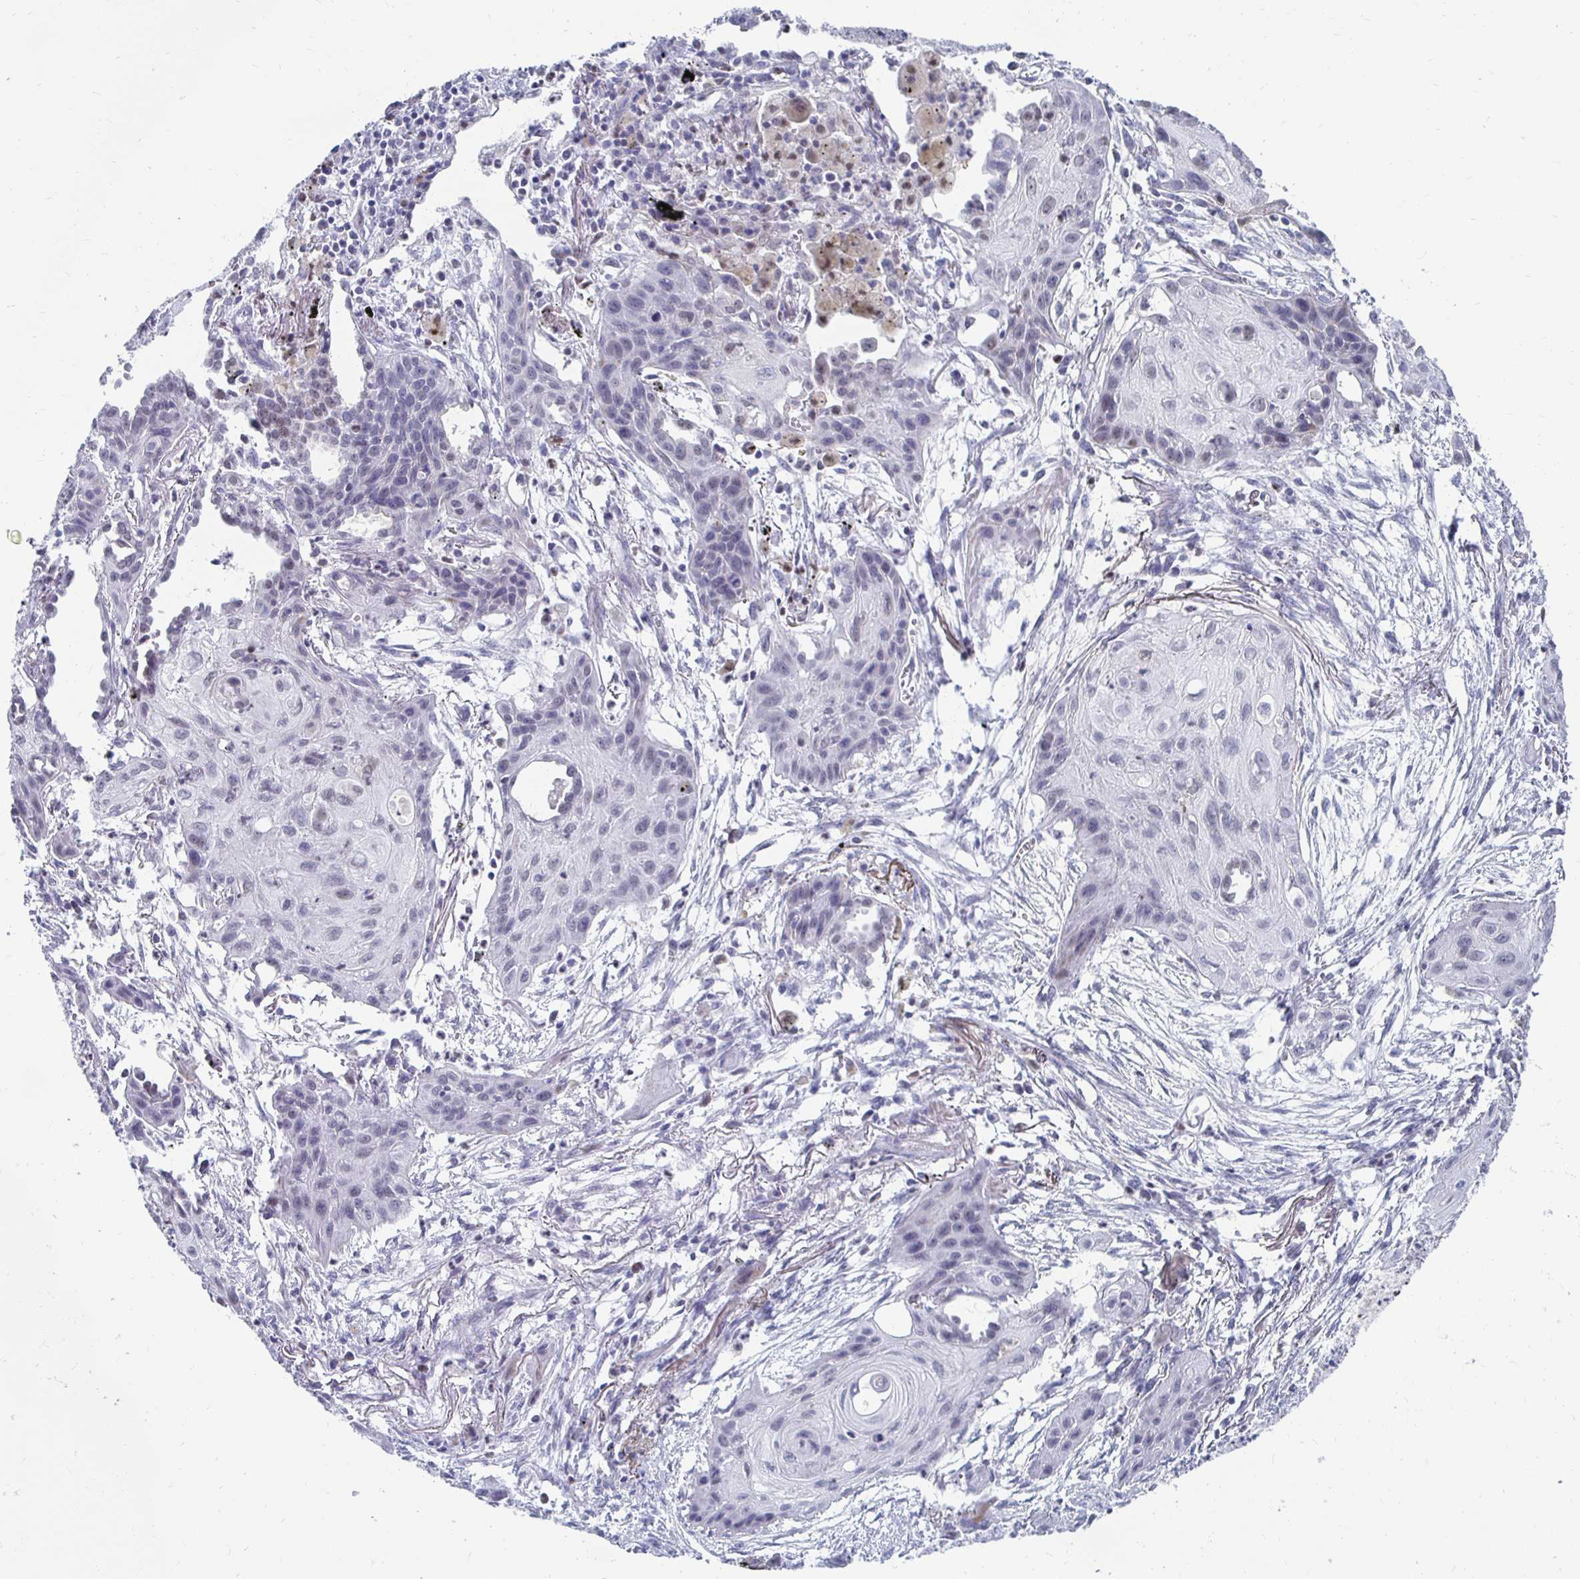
{"staining": {"intensity": "negative", "quantity": "none", "location": "none"}, "tissue": "lung cancer", "cell_type": "Tumor cells", "image_type": "cancer", "snomed": [{"axis": "morphology", "description": "Squamous cell carcinoma, NOS"}, {"axis": "topography", "description": "Lung"}], "caption": "This histopathology image is of lung cancer stained with immunohistochemistry (IHC) to label a protein in brown with the nuclei are counter-stained blue. There is no positivity in tumor cells.", "gene": "NOCT", "patient": {"sex": "male", "age": 71}}